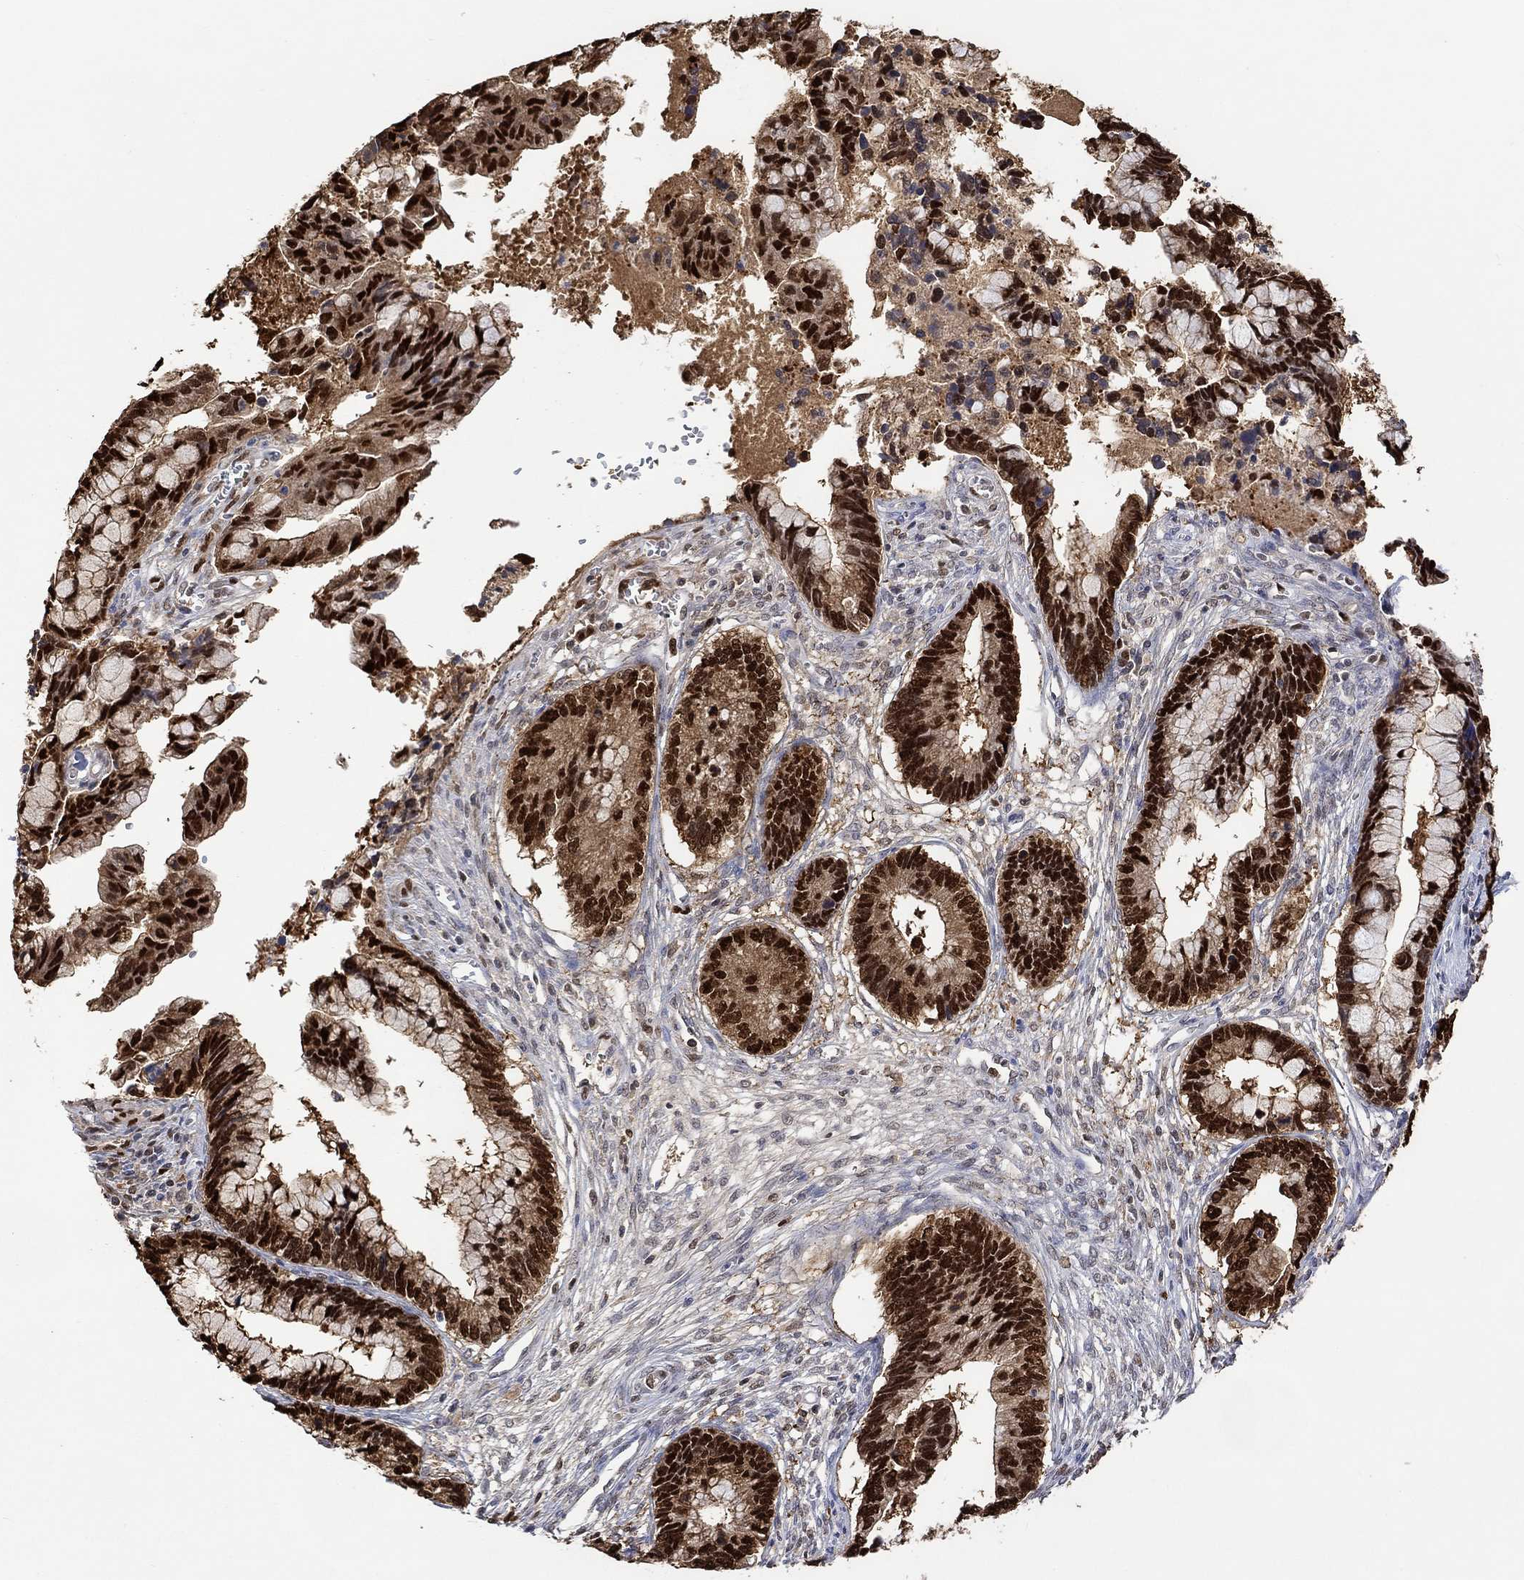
{"staining": {"intensity": "strong", "quantity": ">75%", "location": "nuclear"}, "tissue": "cervical cancer", "cell_type": "Tumor cells", "image_type": "cancer", "snomed": [{"axis": "morphology", "description": "Adenocarcinoma, NOS"}, {"axis": "topography", "description": "Cervix"}], "caption": "The image reveals staining of cervical cancer (adenocarcinoma), revealing strong nuclear protein expression (brown color) within tumor cells. Nuclei are stained in blue.", "gene": "RAD54L2", "patient": {"sex": "female", "age": 44}}